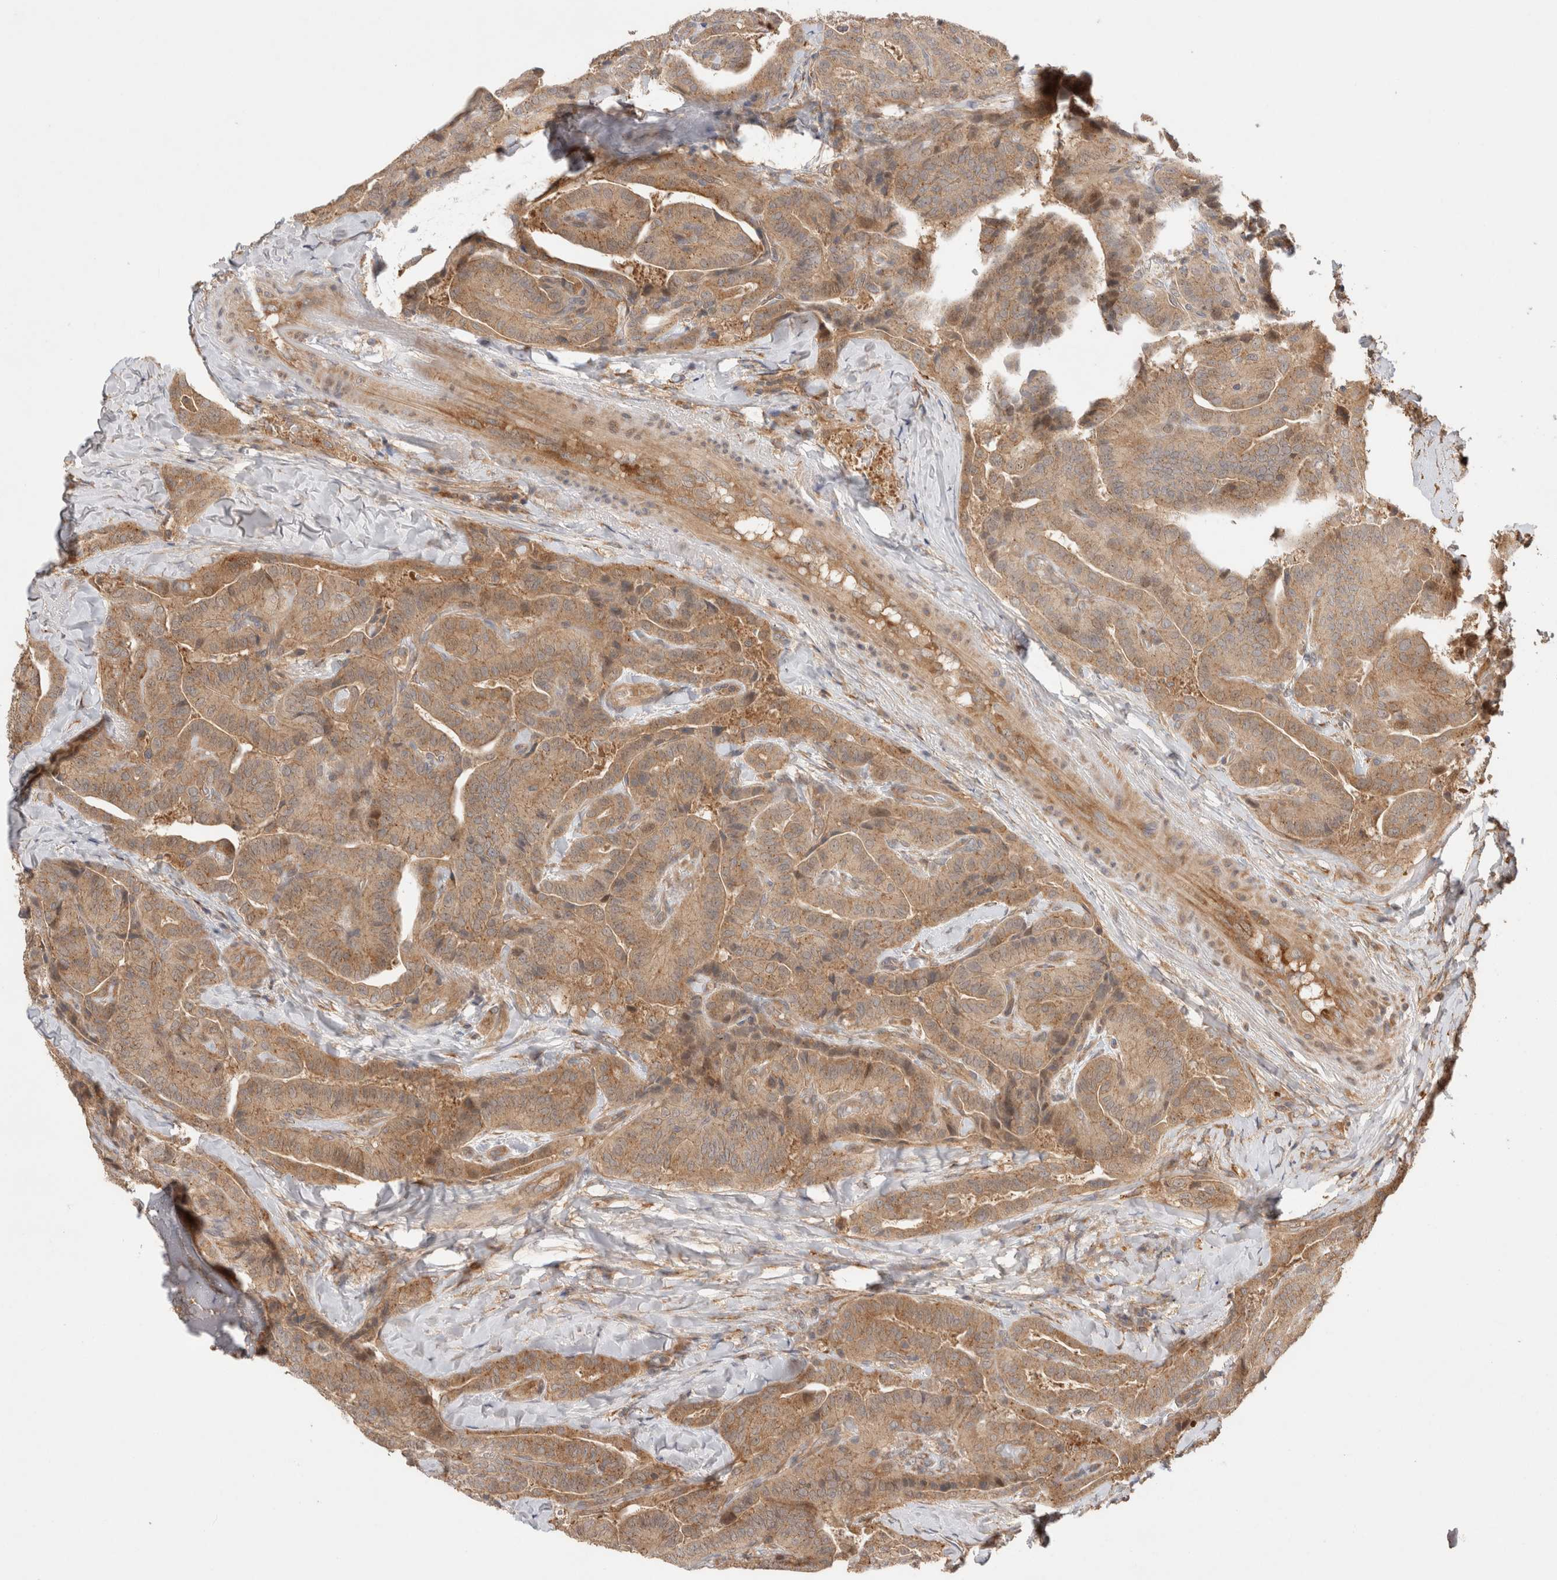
{"staining": {"intensity": "moderate", "quantity": ">75%", "location": "cytoplasmic/membranous"}, "tissue": "thyroid cancer", "cell_type": "Tumor cells", "image_type": "cancer", "snomed": [{"axis": "morphology", "description": "Papillary adenocarcinoma, NOS"}, {"axis": "topography", "description": "Thyroid gland"}], "caption": "Tumor cells show medium levels of moderate cytoplasmic/membranous staining in approximately >75% of cells in thyroid papillary adenocarcinoma.", "gene": "VPS28", "patient": {"sex": "male", "age": 77}}